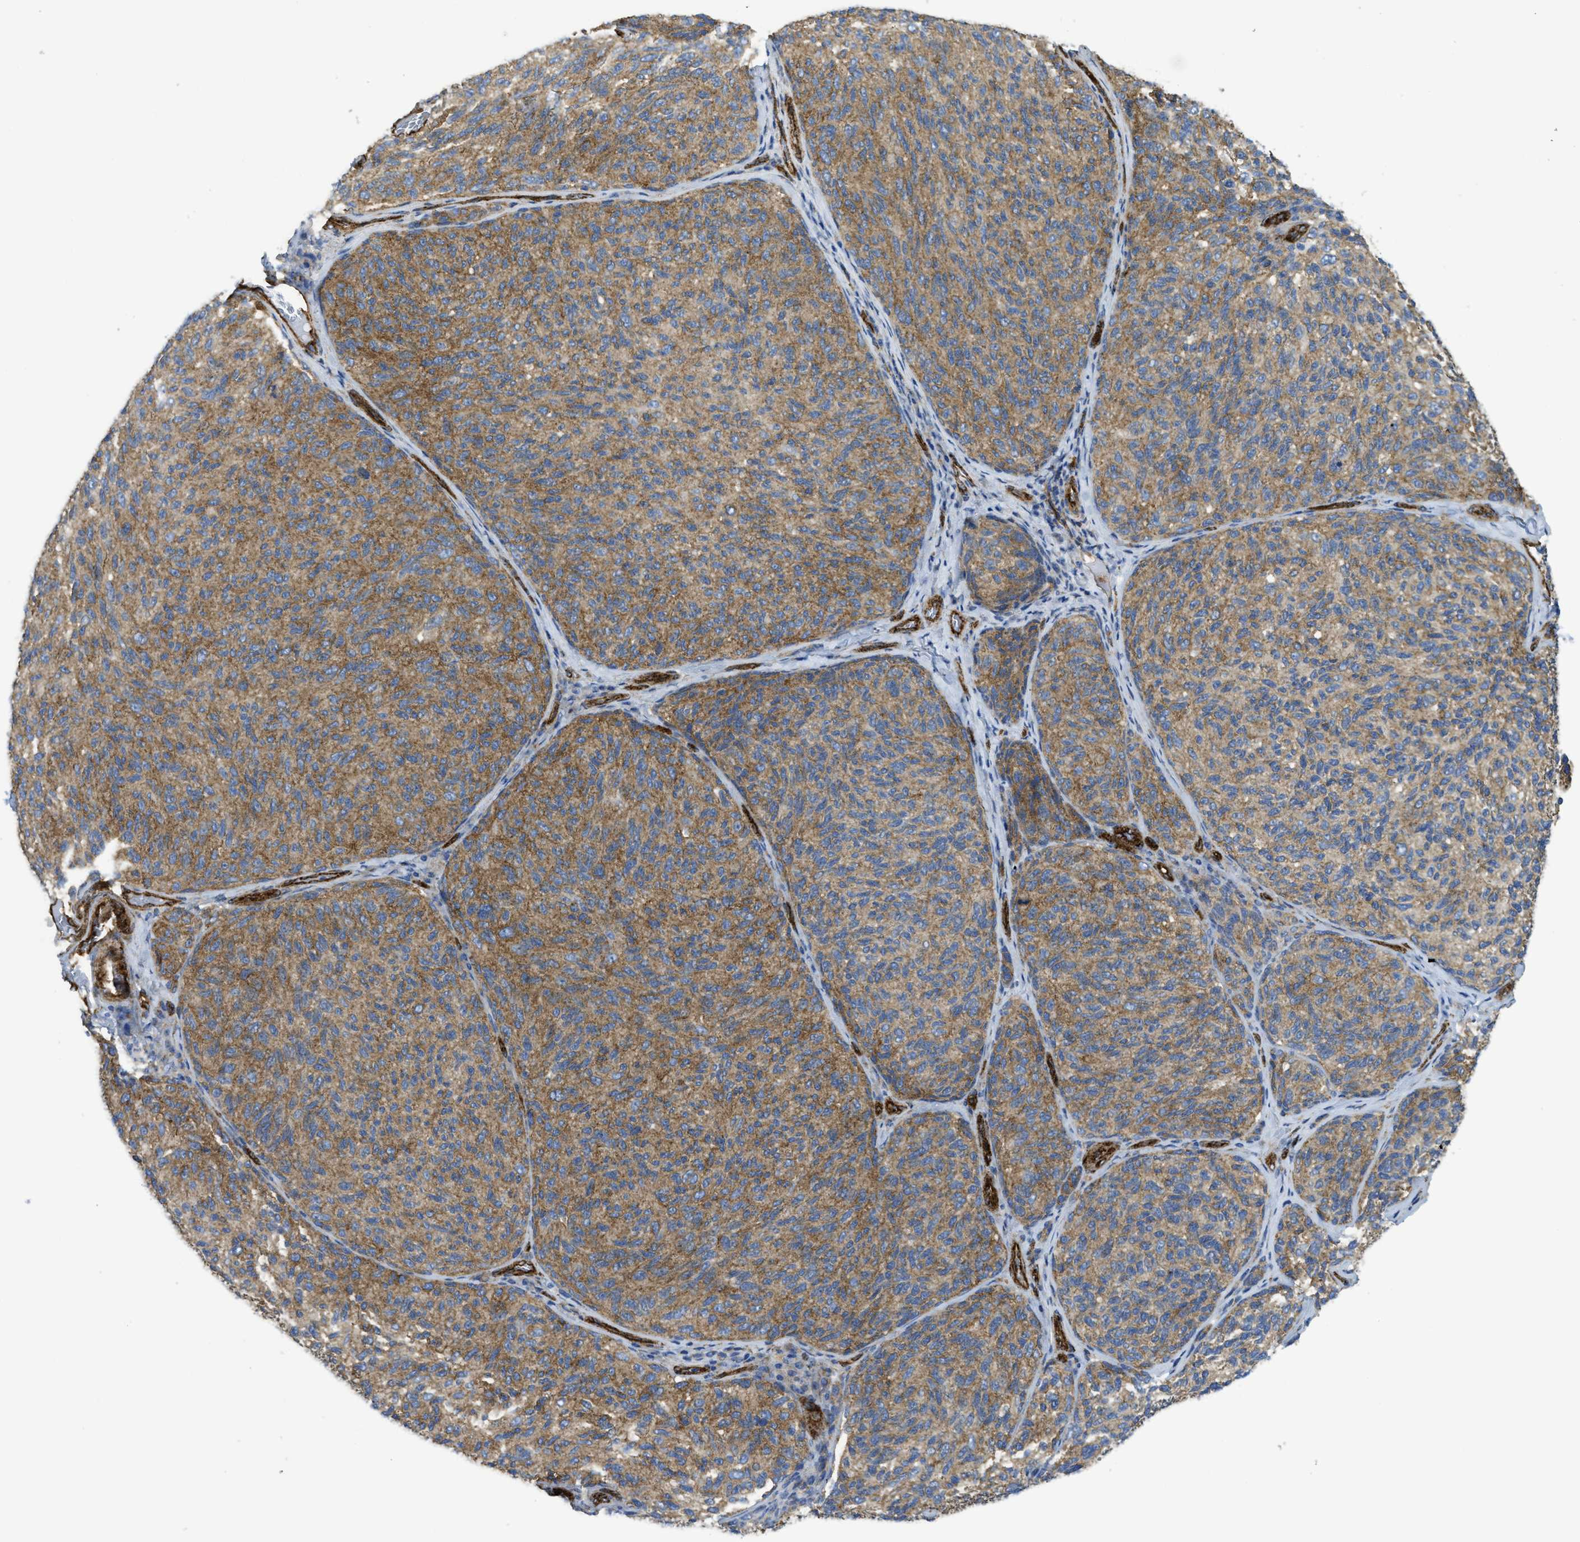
{"staining": {"intensity": "moderate", "quantity": ">75%", "location": "cytoplasmic/membranous"}, "tissue": "melanoma", "cell_type": "Tumor cells", "image_type": "cancer", "snomed": [{"axis": "morphology", "description": "Malignant melanoma, NOS"}, {"axis": "topography", "description": "Skin"}], "caption": "The histopathology image demonstrates staining of melanoma, revealing moderate cytoplasmic/membranous protein expression (brown color) within tumor cells.", "gene": "HIP1", "patient": {"sex": "female", "age": 73}}